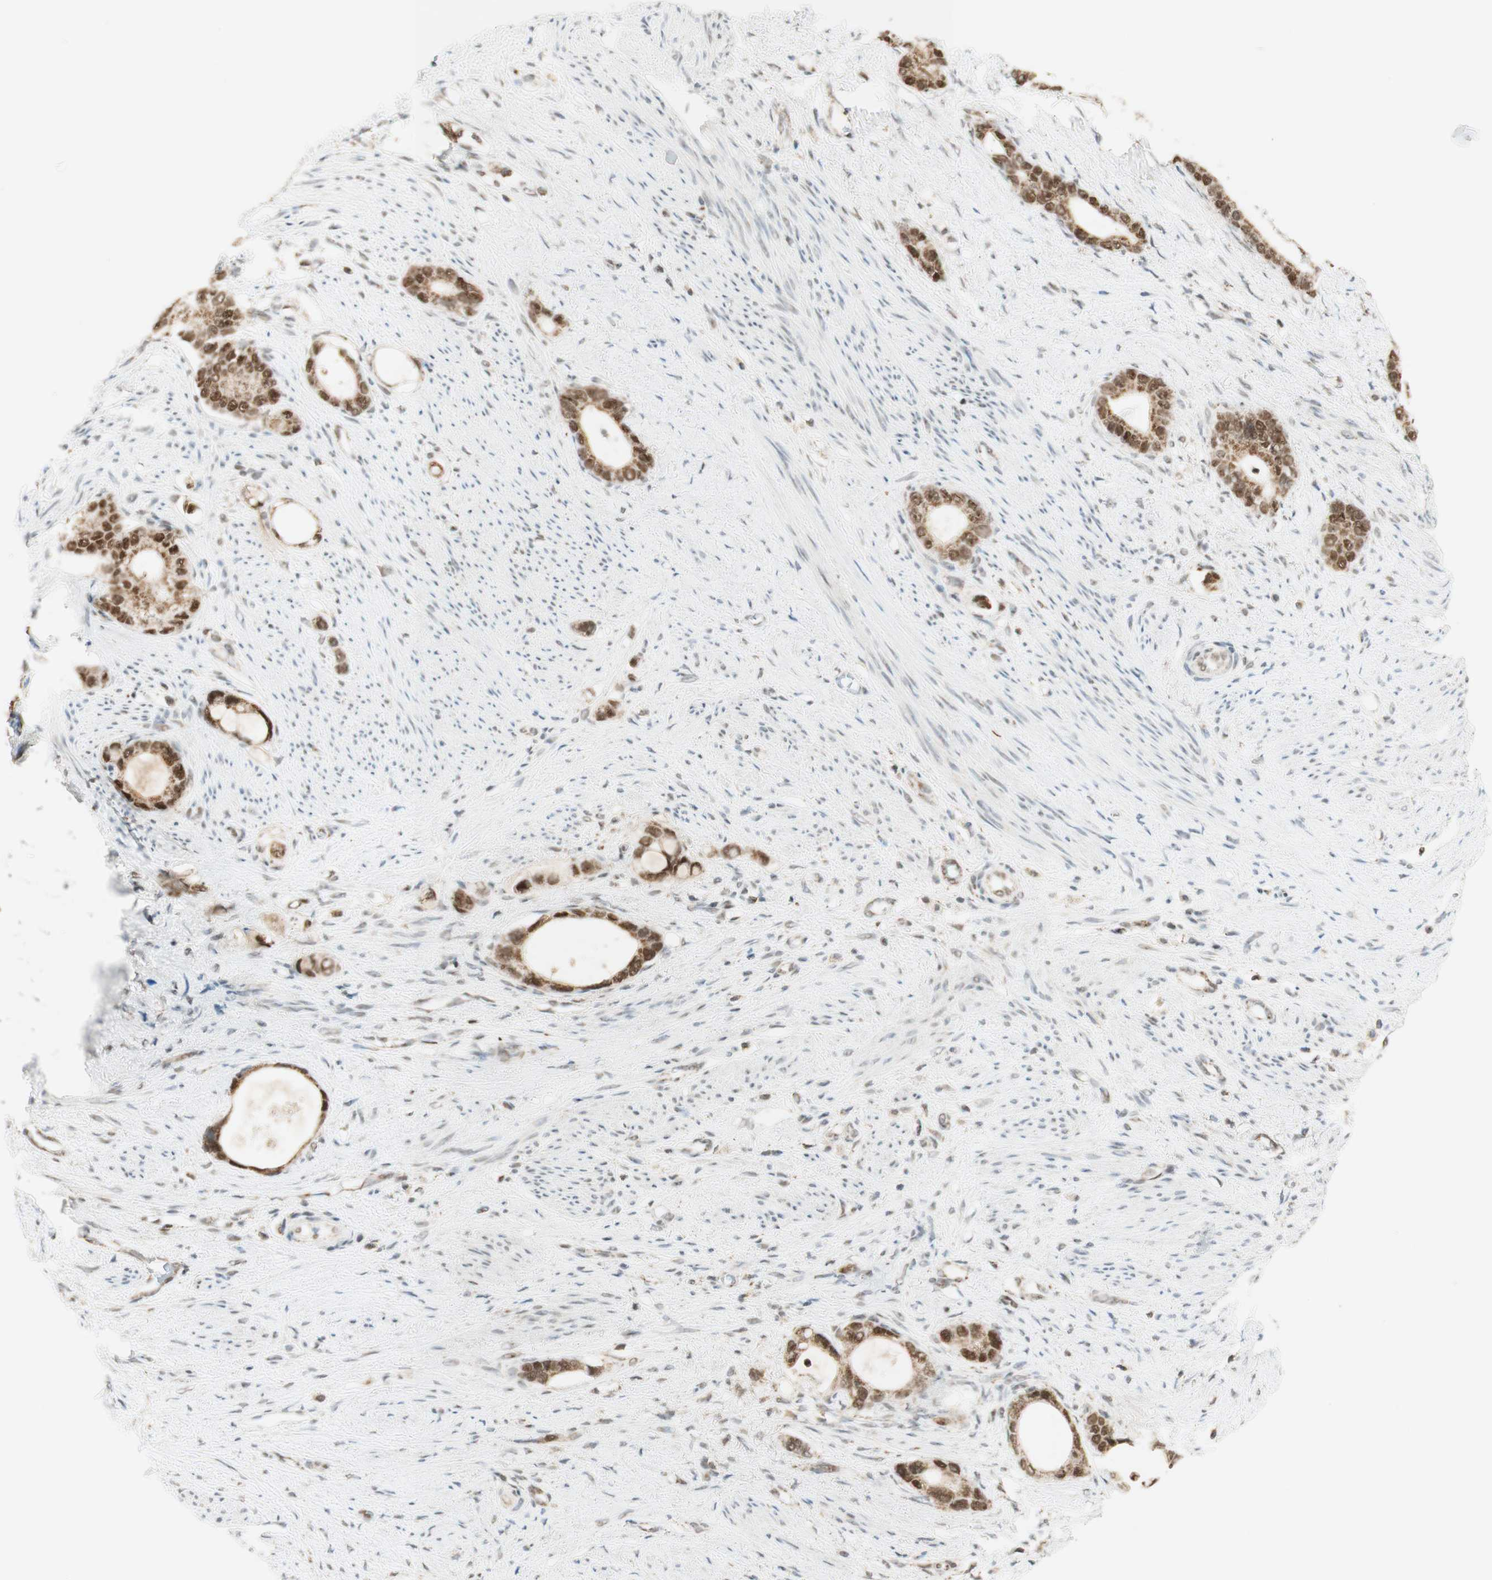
{"staining": {"intensity": "strong", "quantity": ">75%", "location": "nuclear"}, "tissue": "stomach cancer", "cell_type": "Tumor cells", "image_type": "cancer", "snomed": [{"axis": "morphology", "description": "Adenocarcinoma, NOS"}, {"axis": "topography", "description": "Stomach"}], "caption": "Brown immunohistochemical staining in human adenocarcinoma (stomach) exhibits strong nuclear staining in about >75% of tumor cells.", "gene": "ZNF782", "patient": {"sex": "female", "age": 75}}